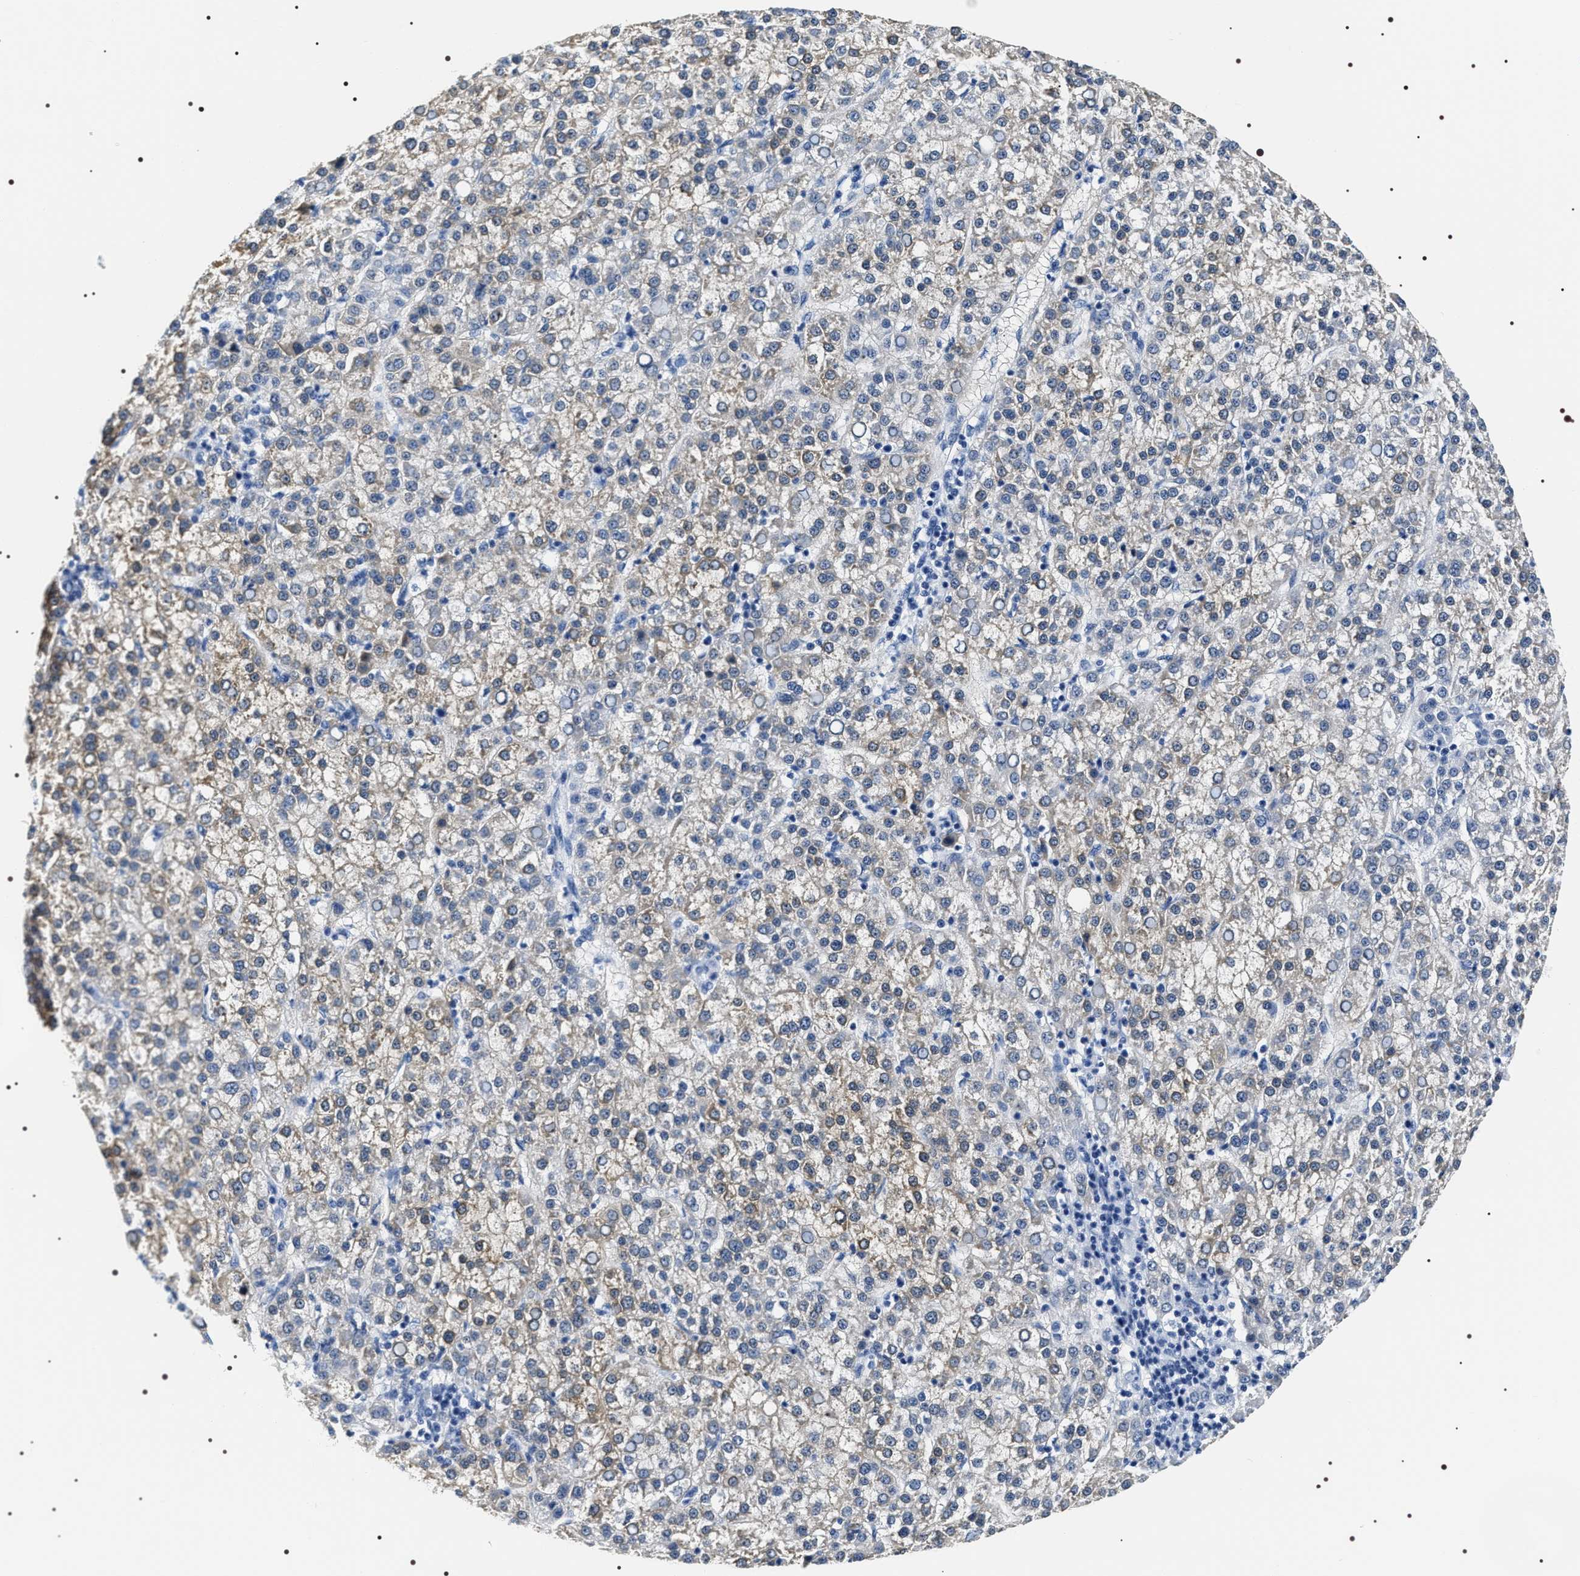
{"staining": {"intensity": "weak", "quantity": "25%-75%", "location": "cytoplasmic/membranous"}, "tissue": "liver cancer", "cell_type": "Tumor cells", "image_type": "cancer", "snomed": [{"axis": "morphology", "description": "Carcinoma, Hepatocellular, NOS"}, {"axis": "topography", "description": "Liver"}], "caption": "Immunohistochemical staining of liver cancer (hepatocellular carcinoma) shows weak cytoplasmic/membranous protein staining in approximately 25%-75% of tumor cells. (DAB (3,3'-diaminobenzidine) = brown stain, brightfield microscopy at high magnification).", "gene": "ADH4", "patient": {"sex": "female", "age": 58}}